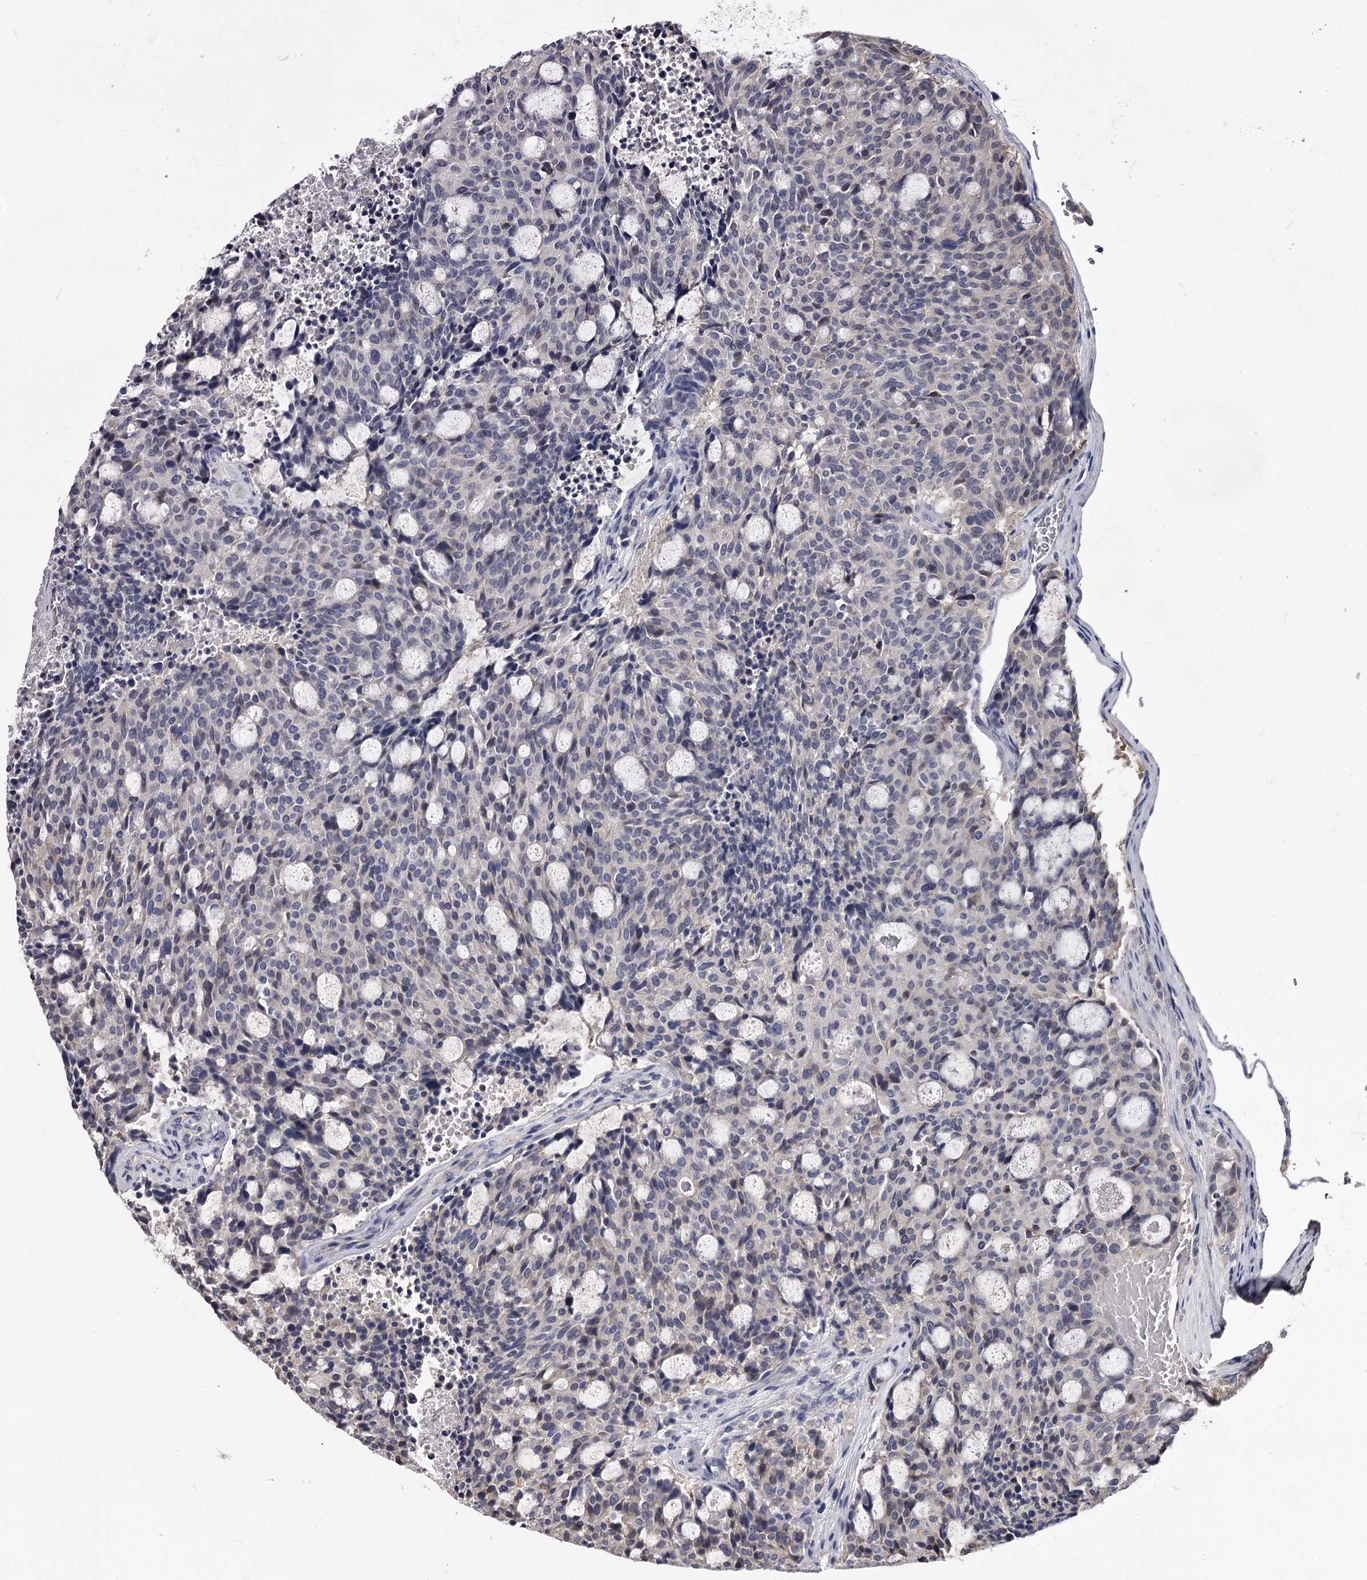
{"staining": {"intensity": "weak", "quantity": "<25%", "location": "cytoplasmic/membranous"}, "tissue": "carcinoid", "cell_type": "Tumor cells", "image_type": "cancer", "snomed": [{"axis": "morphology", "description": "Carcinoid, malignant, NOS"}, {"axis": "topography", "description": "Pancreas"}], "caption": "Tumor cells show no significant staining in malignant carcinoid.", "gene": "GSTO1", "patient": {"sex": "female", "age": 54}}